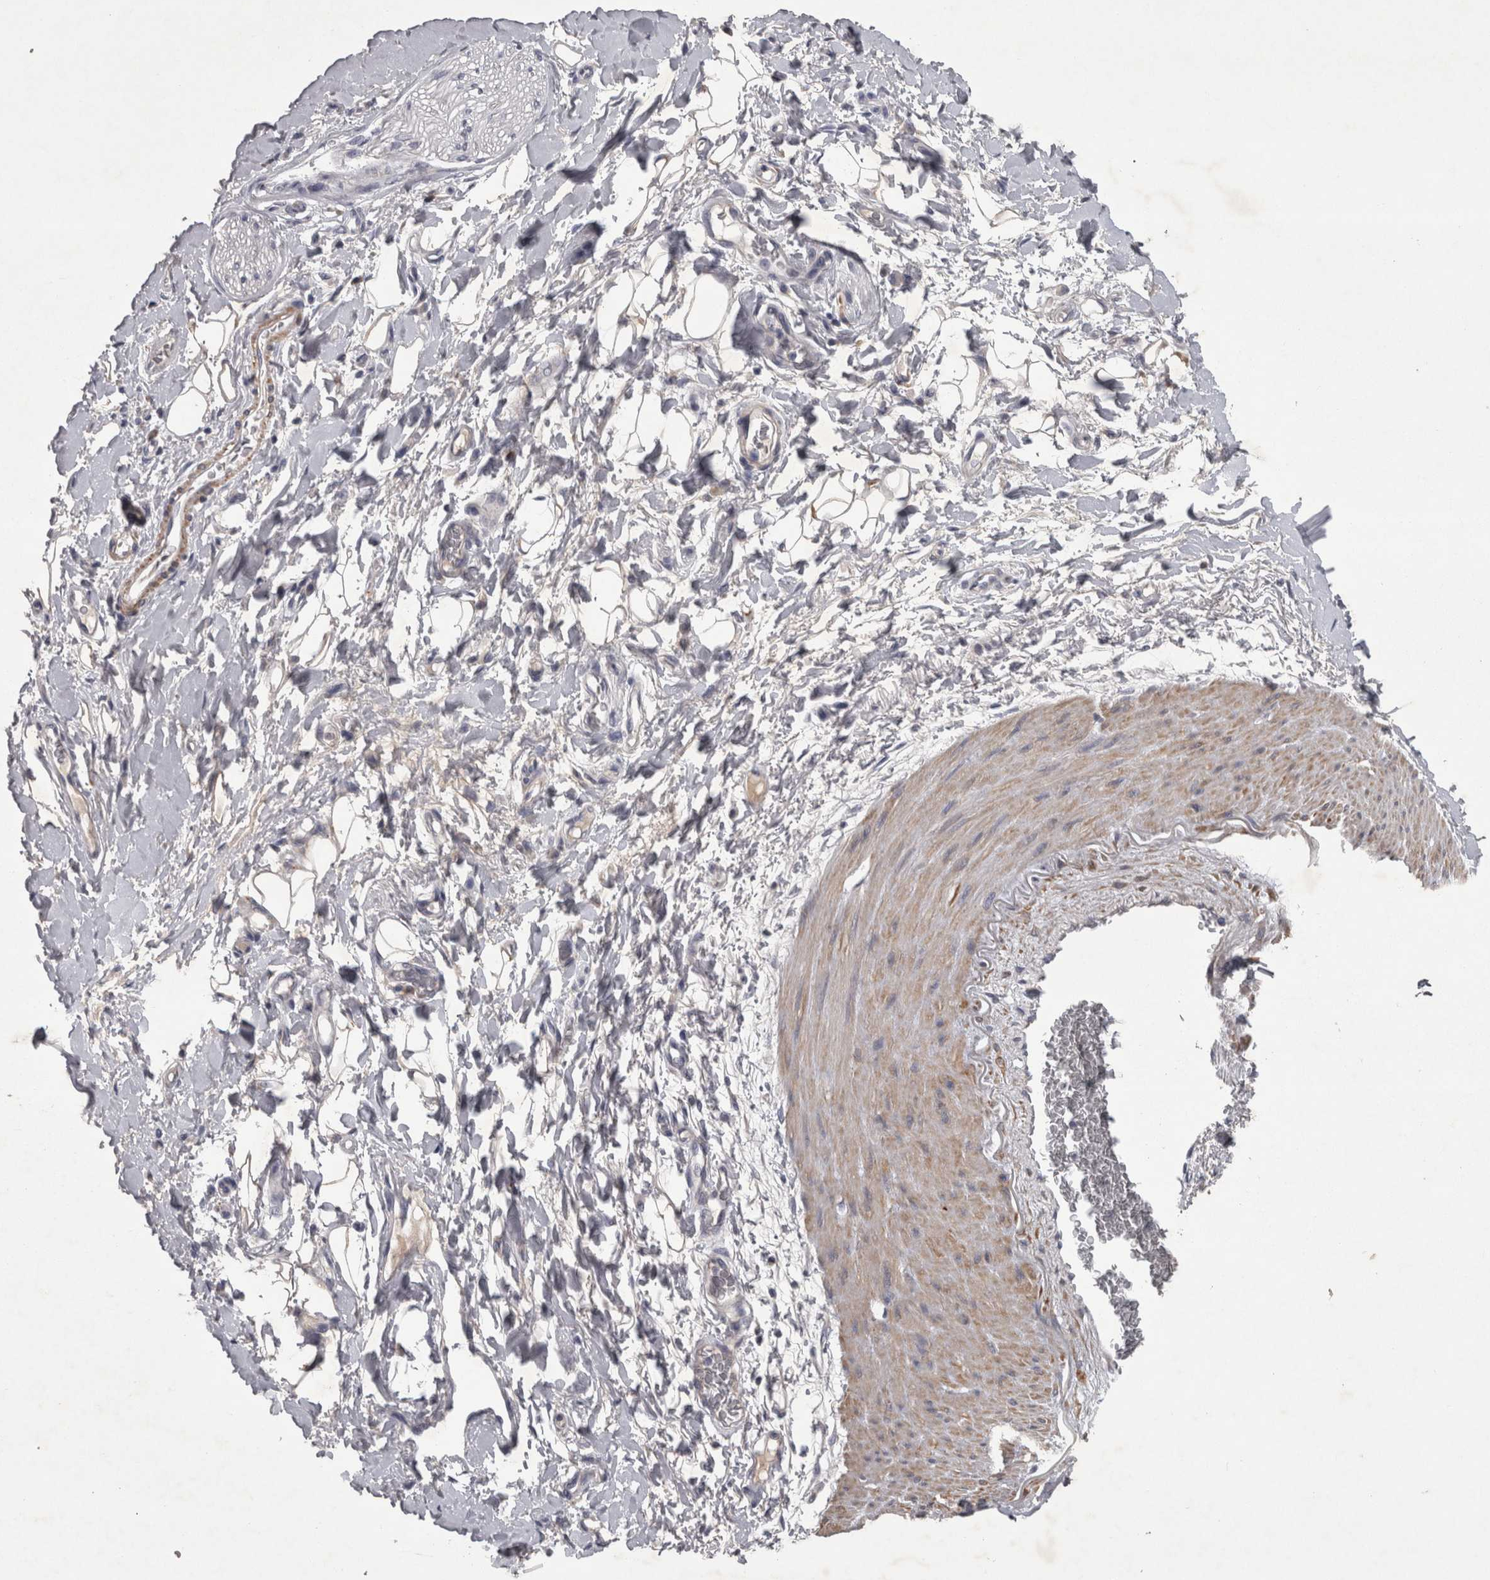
{"staining": {"intensity": "weak", "quantity": ">75%", "location": "cytoplasmic/membranous"}, "tissue": "adipose tissue", "cell_type": "Adipocytes", "image_type": "normal", "snomed": [{"axis": "morphology", "description": "Normal tissue, NOS"}, {"axis": "morphology", "description": "Adenocarcinoma, NOS"}, {"axis": "topography", "description": "Esophagus"}], "caption": "Weak cytoplasmic/membranous protein positivity is present in about >75% of adipocytes in adipose tissue.", "gene": "DBT", "patient": {"sex": "male", "age": 62}}